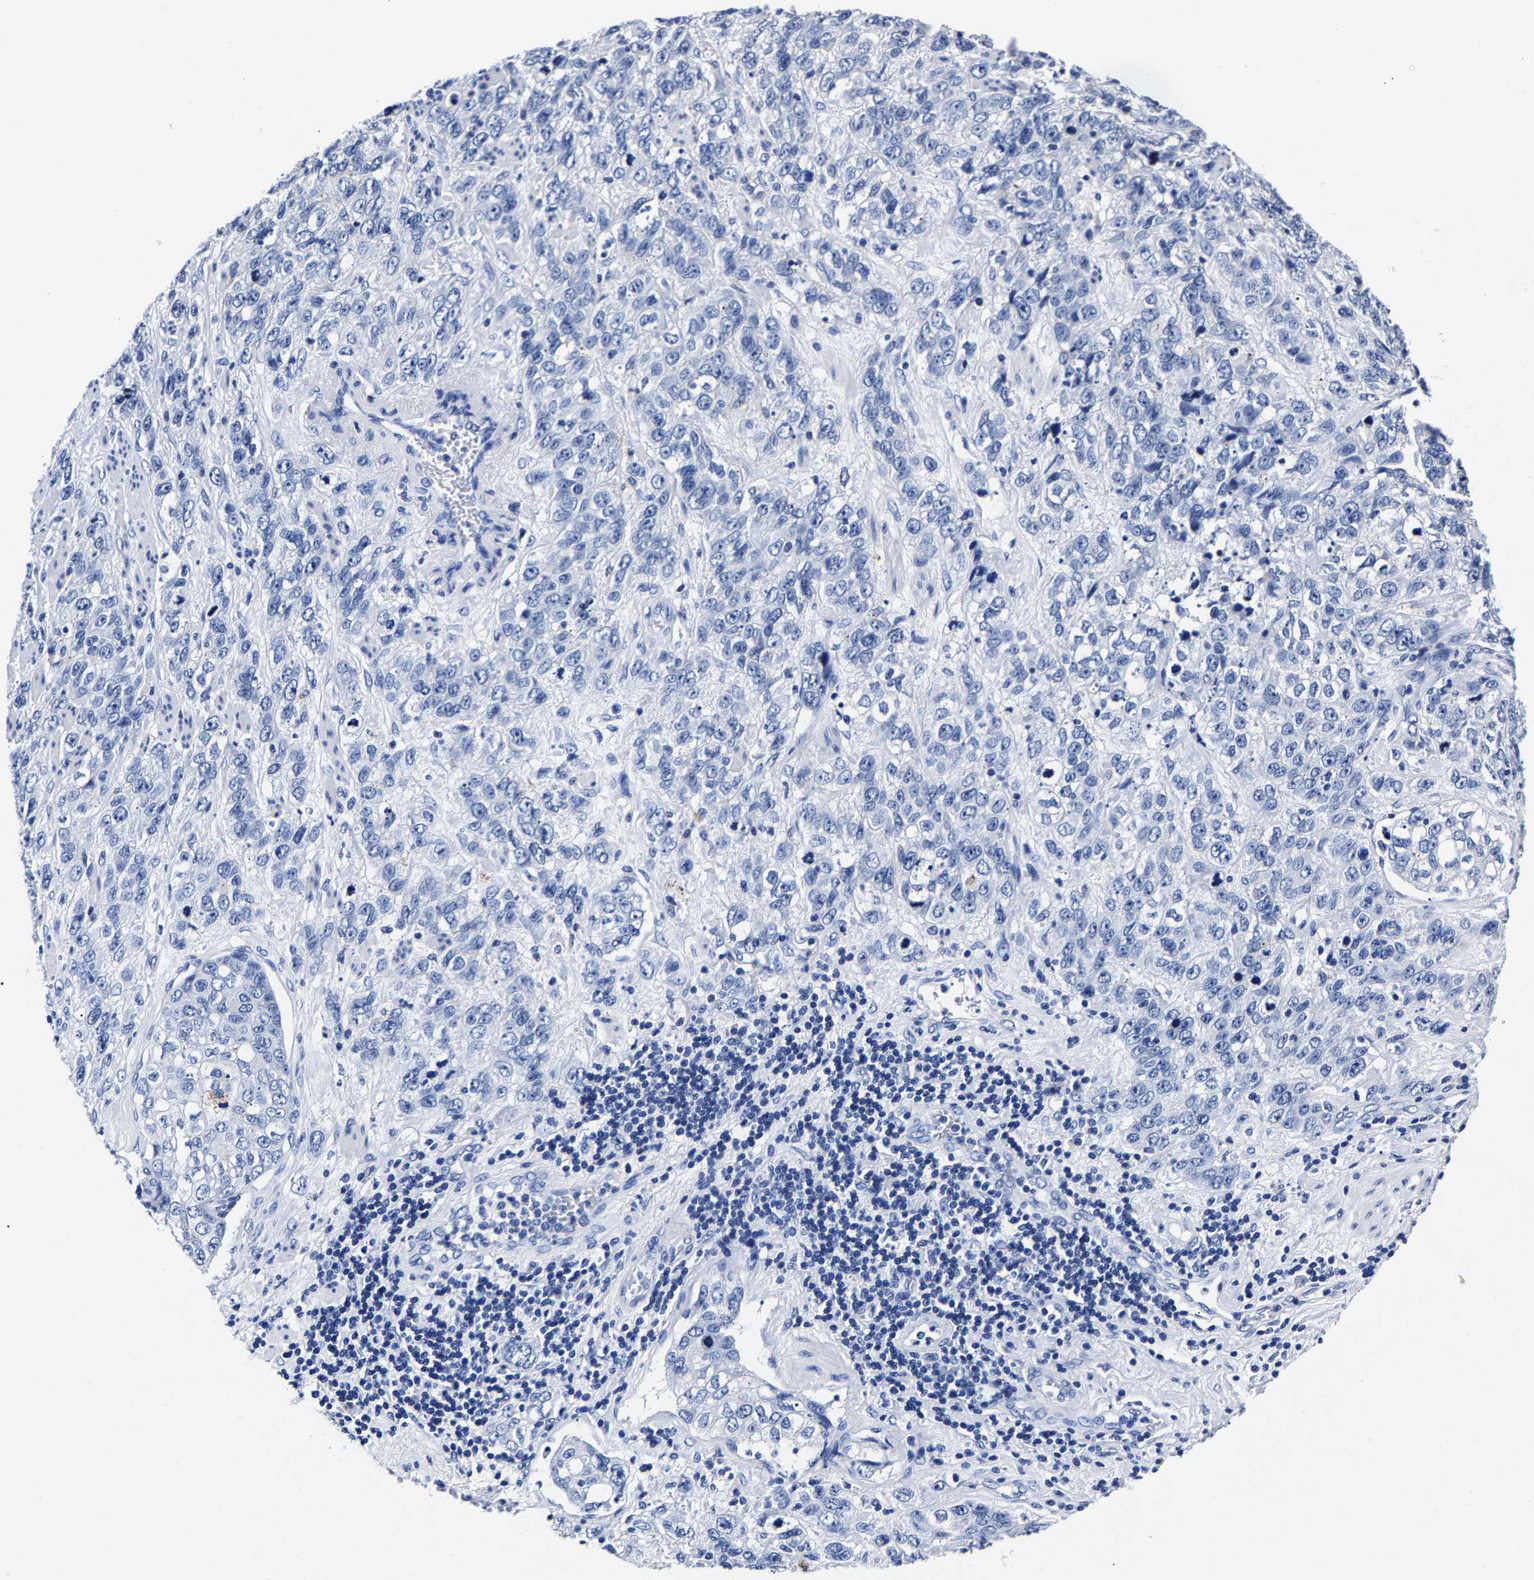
{"staining": {"intensity": "negative", "quantity": "none", "location": "none"}, "tissue": "stomach cancer", "cell_type": "Tumor cells", "image_type": "cancer", "snomed": [{"axis": "morphology", "description": "Adenocarcinoma, NOS"}, {"axis": "topography", "description": "Stomach"}], "caption": "This is a image of IHC staining of stomach adenocarcinoma, which shows no positivity in tumor cells.", "gene": "CPA2", "patient": {"sex": "male", "age": 48}}